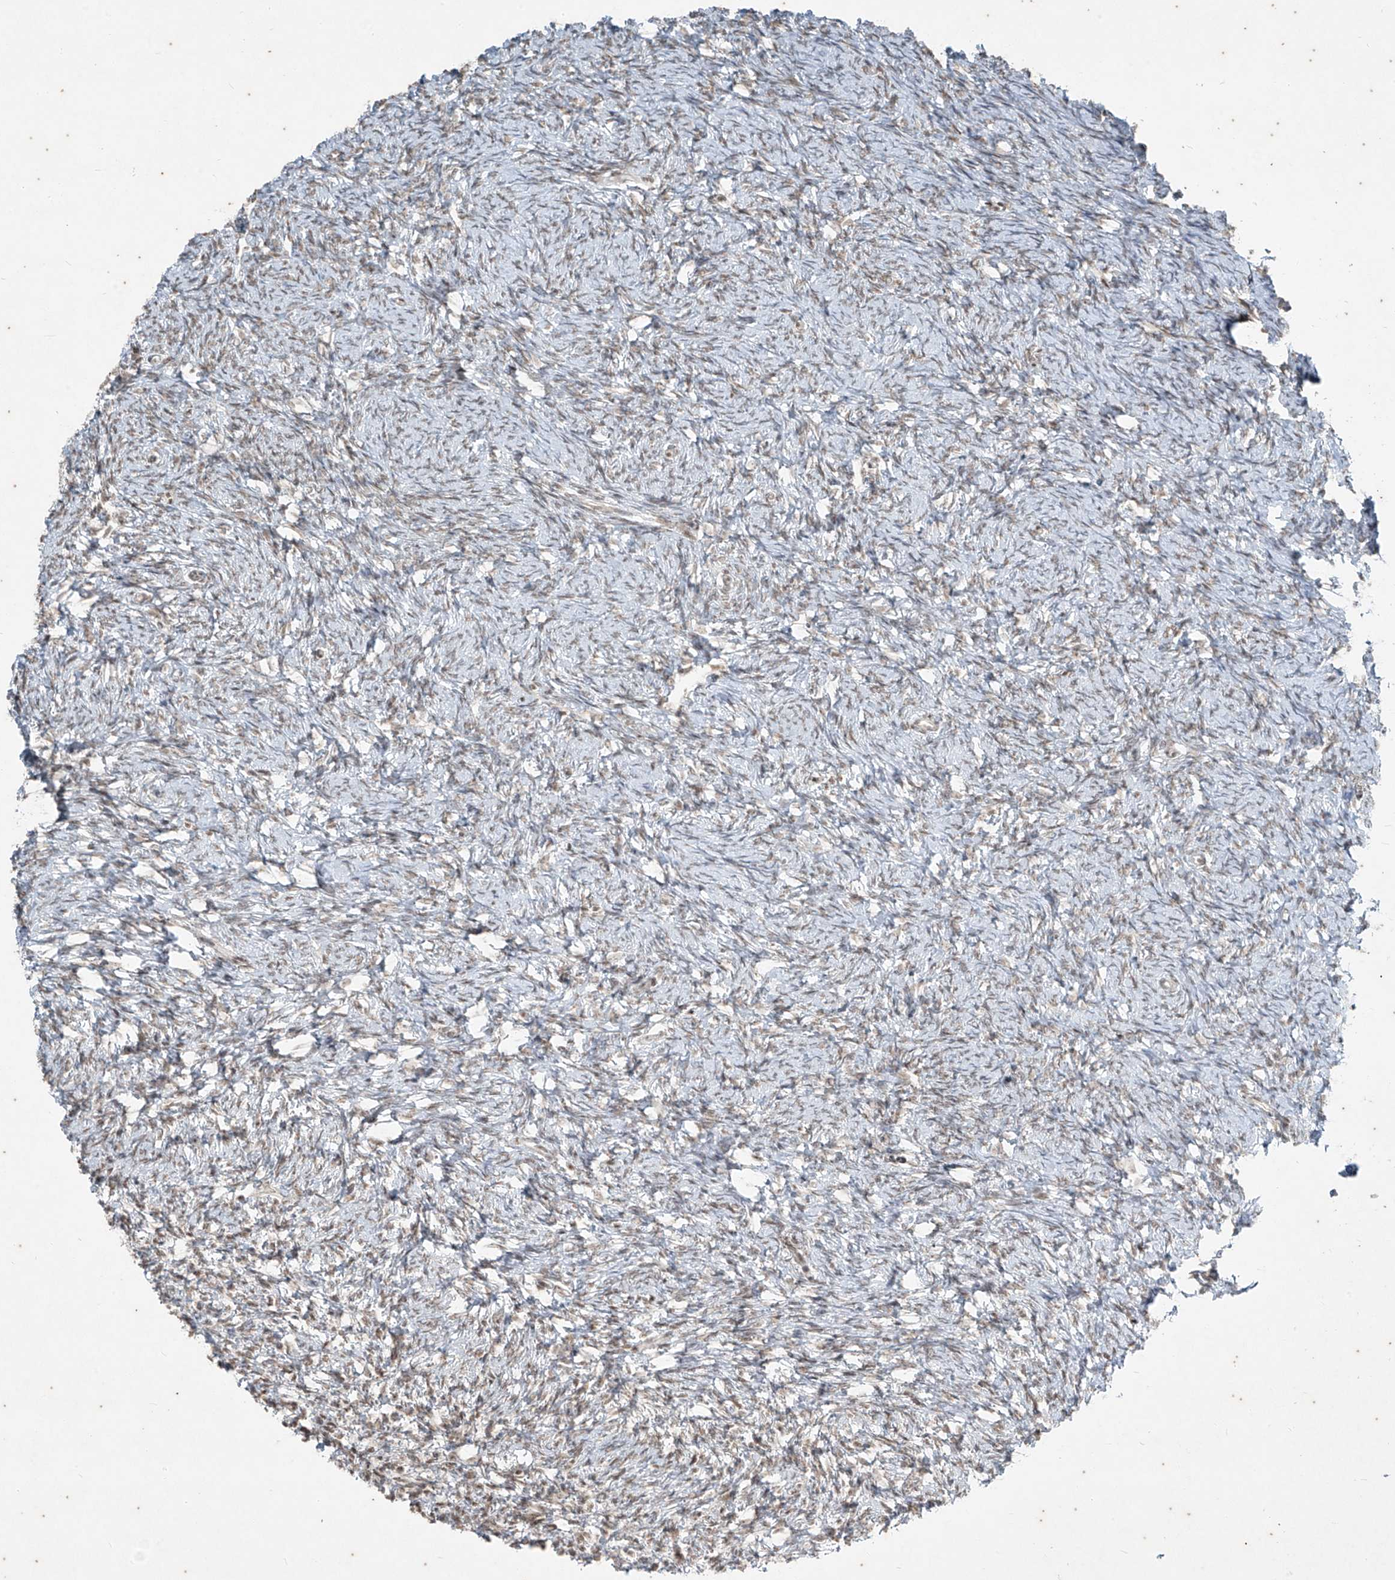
{"staining": {"intensity": "weak", "quantity": "25%-75%", "location": "nuclear"}, "tissue": "ovary", "cell_type": "Ovarian stroma cells", "image_type": "normal", "snomed": [{"axis": "morphology", "description": "Normal tissue, NOS"}, {"axis": "morphology", "description": "Cyst, NOS"}, {"axis": "topography", "description": "Ovary"}], "caption": "Protein staining demonstrates weak nuclear positivity in about 25%-75% of ovarian stroma cells in benign ovary.", "gene": "ZNF354B", "patient": {"sex": "female", "age": 33}}